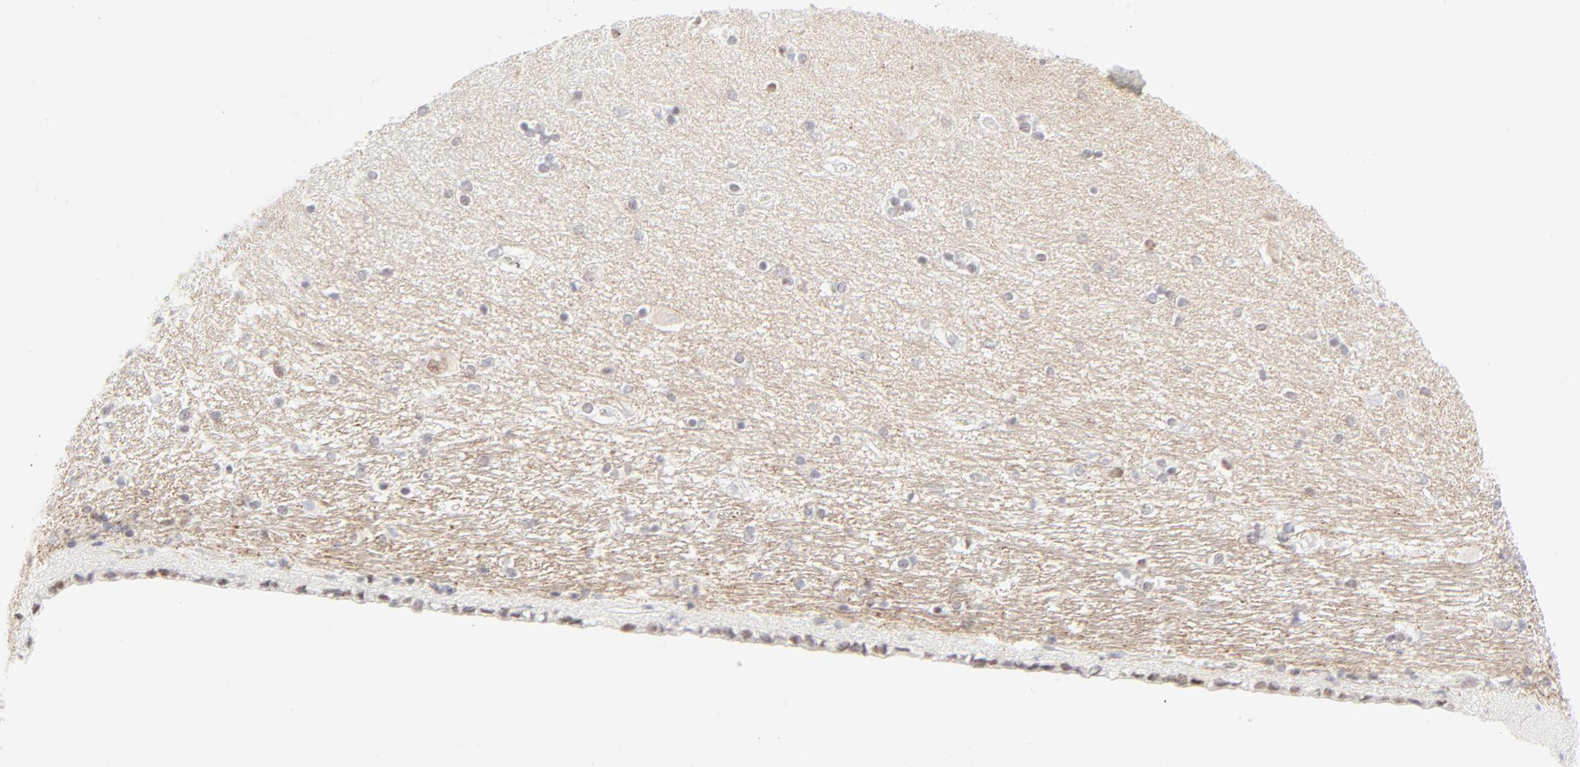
{"staining": {"intensity": "negative", "quantity": "none", "location": "none"}, "tissue": "hippocampus", "cell_type": "Glial cells", "image_type": "normal", "snomed": [{"axis": "morphology", "description": "Normal tissue, NOS"}, {"axis": "topography", "description": "Hippocampus"}], "caption": "This is an immunohistochemistry (IHC) photomicrograph of unremarkable hippocampus. There is no expression in glial cells.", "gene": "PRKCB", "patient": {"sex": "female", "age": 54}}